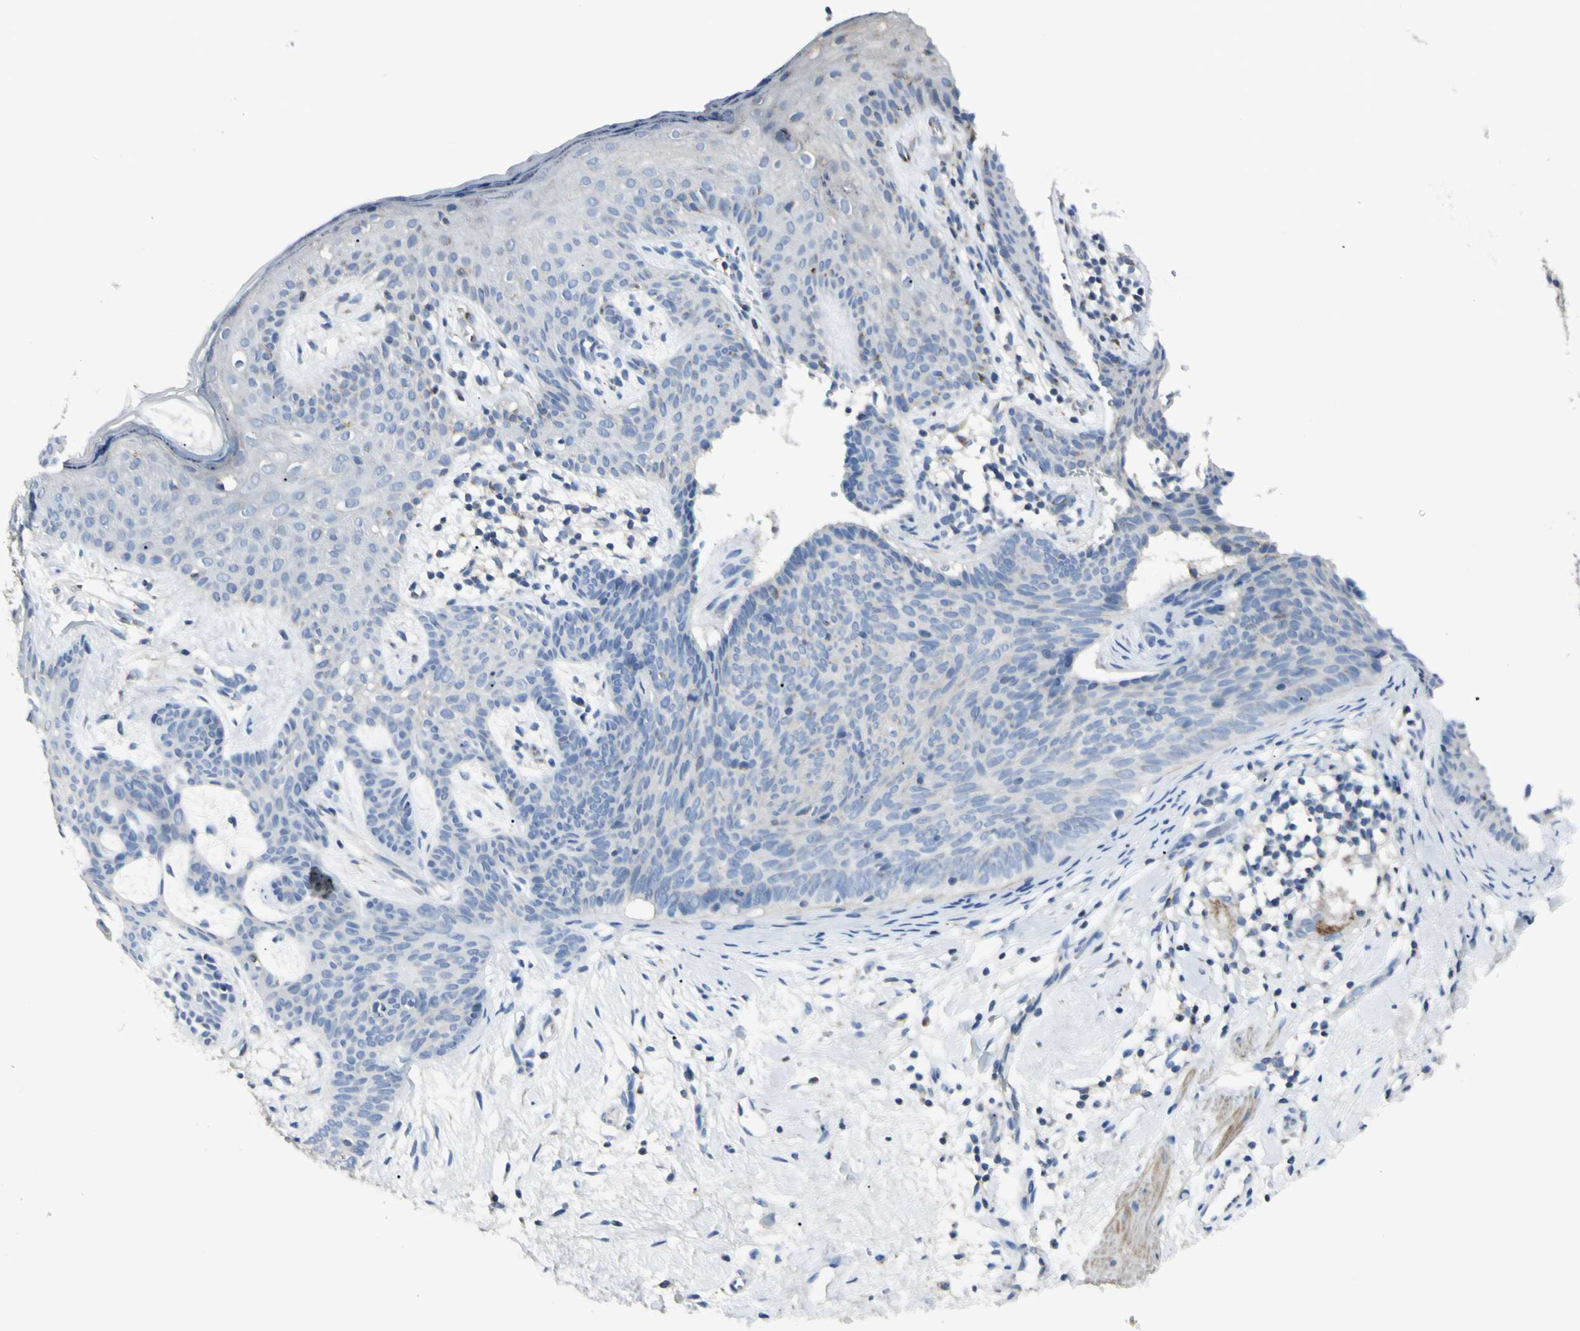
{"staining": {"intensity": "negative", "quantity": "none", "location": "none"}, "tissue": "skin cancer", "cell_type": "Tumor cells", "image_type": "cancer", "snomed": [{"axis": "morphology", "description": "Developmental malformation"}, {"axis": "morphology", "description": "Basal cell carcinoma"}, {"axis": "topography", "description": "Skin"}], "caption": "There is no significant expression in tumor cells of skin basal cell carcinoma.", "gene": "B4GALT3", "patient": {"sex": "female", "age": 62}}